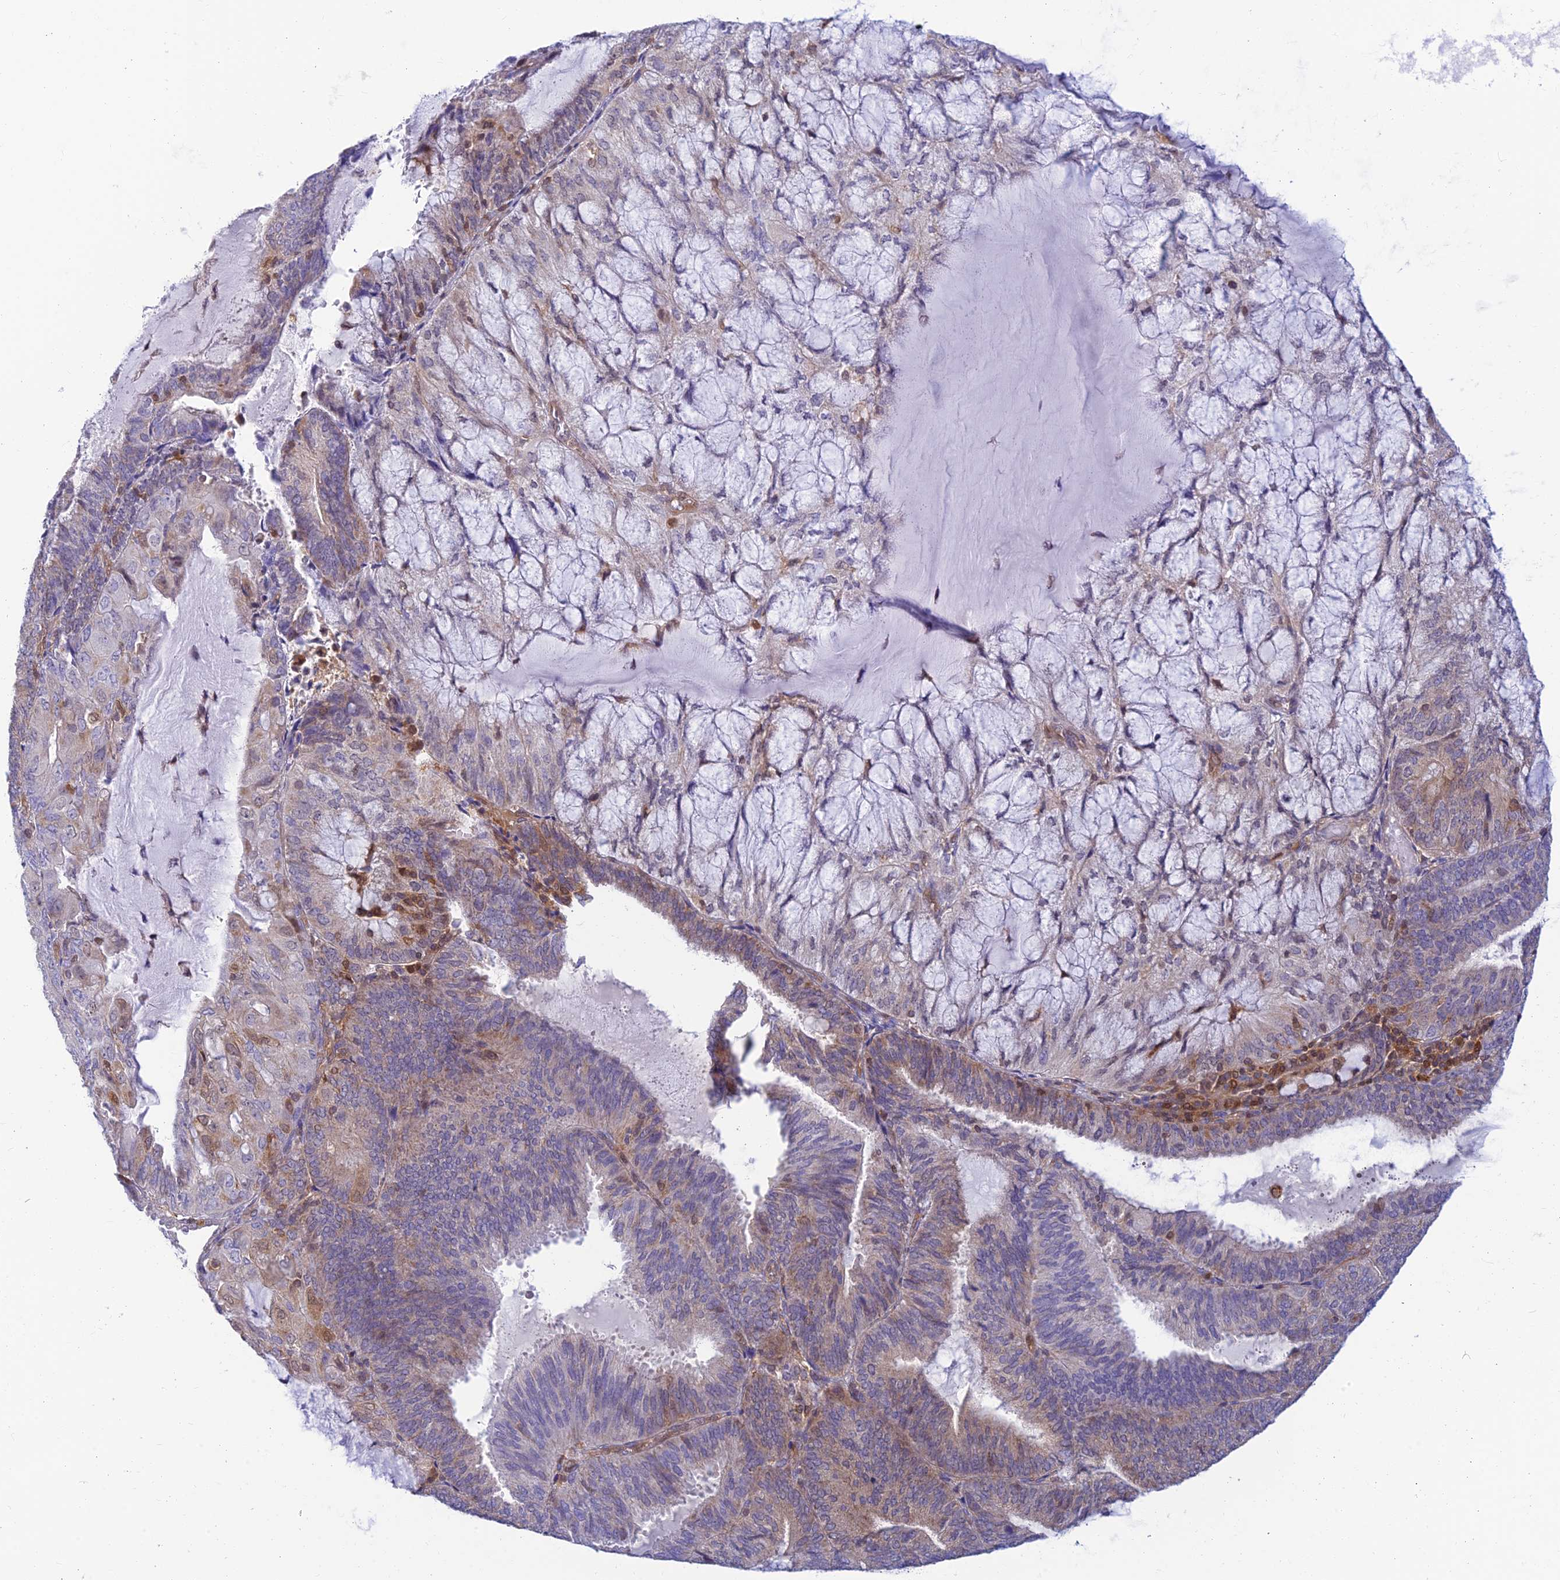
{"staining": {"intensity": "weak", "quantity": "25%-75%", "location": "cytoplasmic/membranous"}, "tissue": "endometrial cancer", "cell_type": "Tumor cells", "image_type": "cancer", "snomed": [{"axis": "morphology", "description": "Adenocarcinoma, NOS"}, {"axis": "topography", "description": "Endometrium"}], "caption": "Endometrial adenocarcinoma tissue reveals weak cytoplasmic/membranous expression in about 25%-75% of tumor cells Ihc stains the protein in brown and the nuclei are stained blue.", "gene": "LYSMD2", "patient": {"sex": "female", "age": 81}}